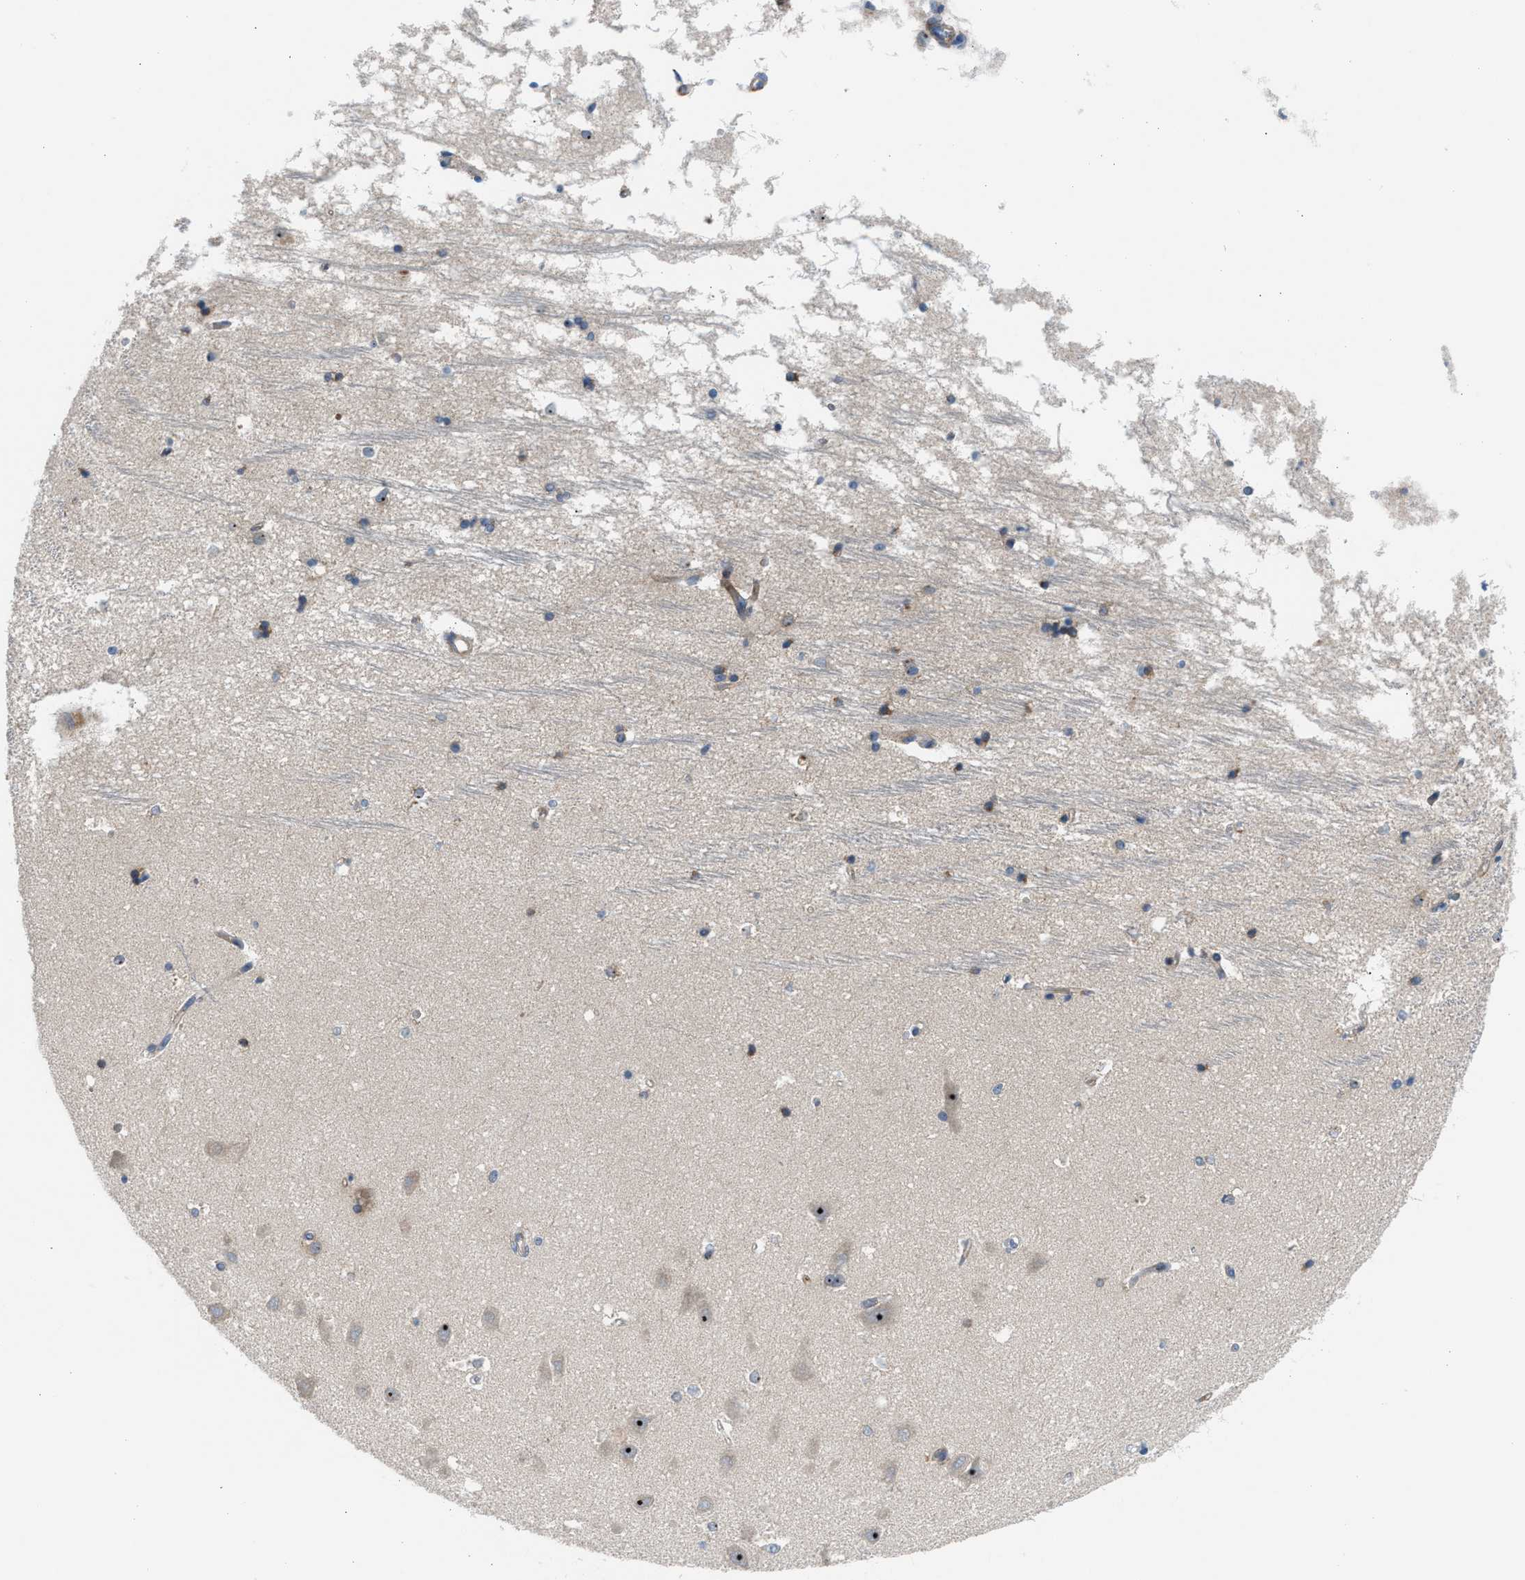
{"staining": {"intensity": "weak", "quantity": "<25%", "location": "cytoplasmic/membranous"}, "tissue": "hippocampus", "cell_type": "Glial cells", "image_type": "normal", "snomed": [{"axis": "morphology", "description": "Normal tissue, NOS"}, {"axis": "topography", "description": "Hippocampus"}], "caption": "This is an immunohistochemistry micrograph of normal hippocampus. There is no positivity in glial cells.", "gene": "TPH1", "patient": {"sex": "male", "age": 45}}